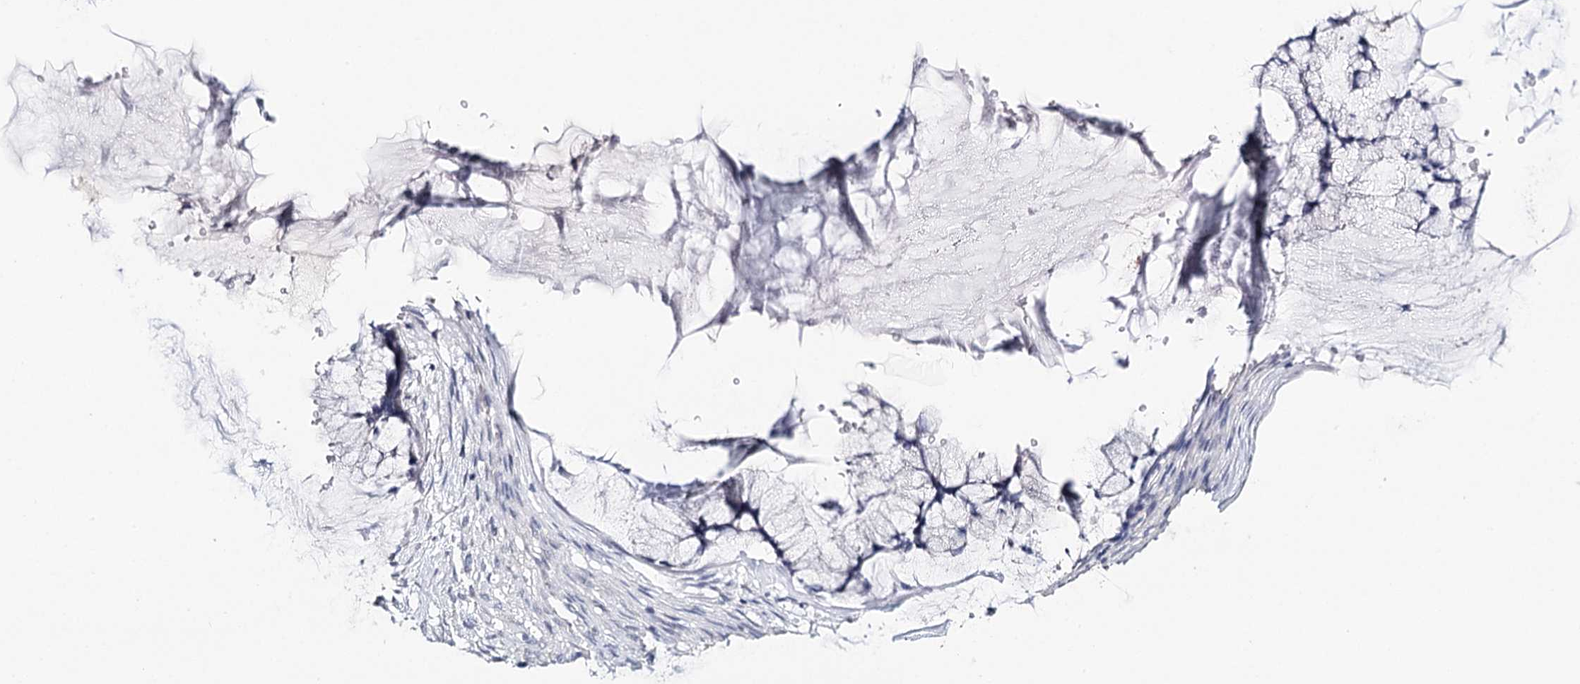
{"staining": {"intensity": "negative", "quantity": "none", "location": "none"}, "tissue": "ovarian cancer", "cell_type": "Tumor cells", "image_type": "cancer", "snomed": [{"axis": "morphology", "description": "Cystadenocarcinoma, mucinous, NOS"}, {"axis": "topography", "description": "Ovary"}], "caption": "The immunohistochemistry (IHC) histopathology image has no significant expression in tumor cells of ovarian mucinous cystadenocarcinoma tissue.", "gene": "TP53", "patient": {"sex": "female", "age": 42}}